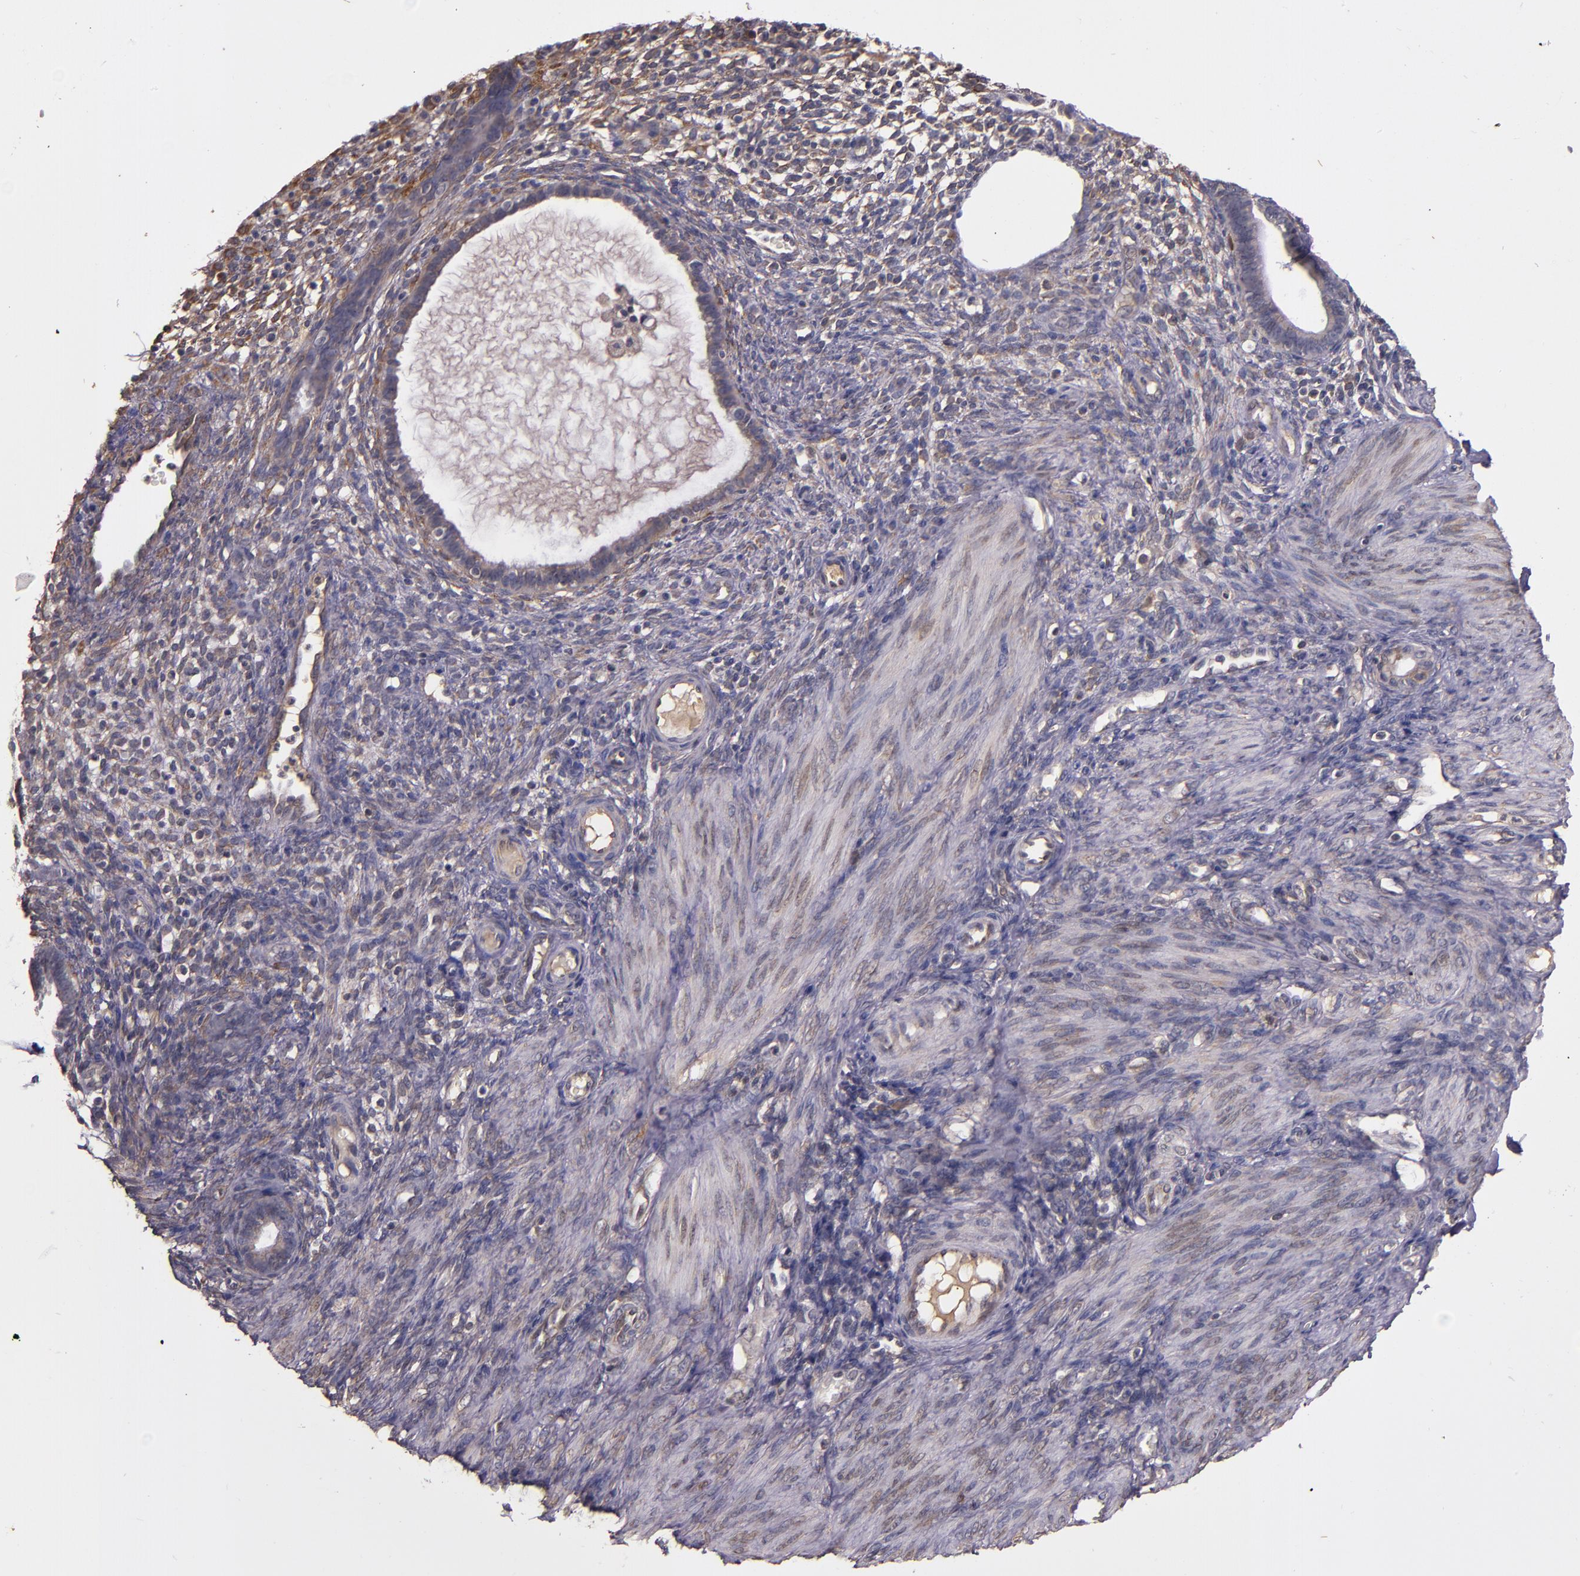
{"staining": {"intensity": "weak", "quantity": "25%-75%", "location": "cytoplasmic/membranous"}, "tissue": "endometrium", "cell_type": "Cells in endometrial stroma", "image_type": "normal", "snomed": [{"axis": "morphology", "description": "Normal tissue, NOS"}, {"axis": "topography", "description": "Endometrium"}], "caption": "Brown immunohistochemical staining in unremarkable endometrium reveals weak cytoplasmic/membranous expression in about 25%-75% of cells in endometrial stroma.", "gene": "PRAF2", "patient": {"sex": "female", "age": 72}}